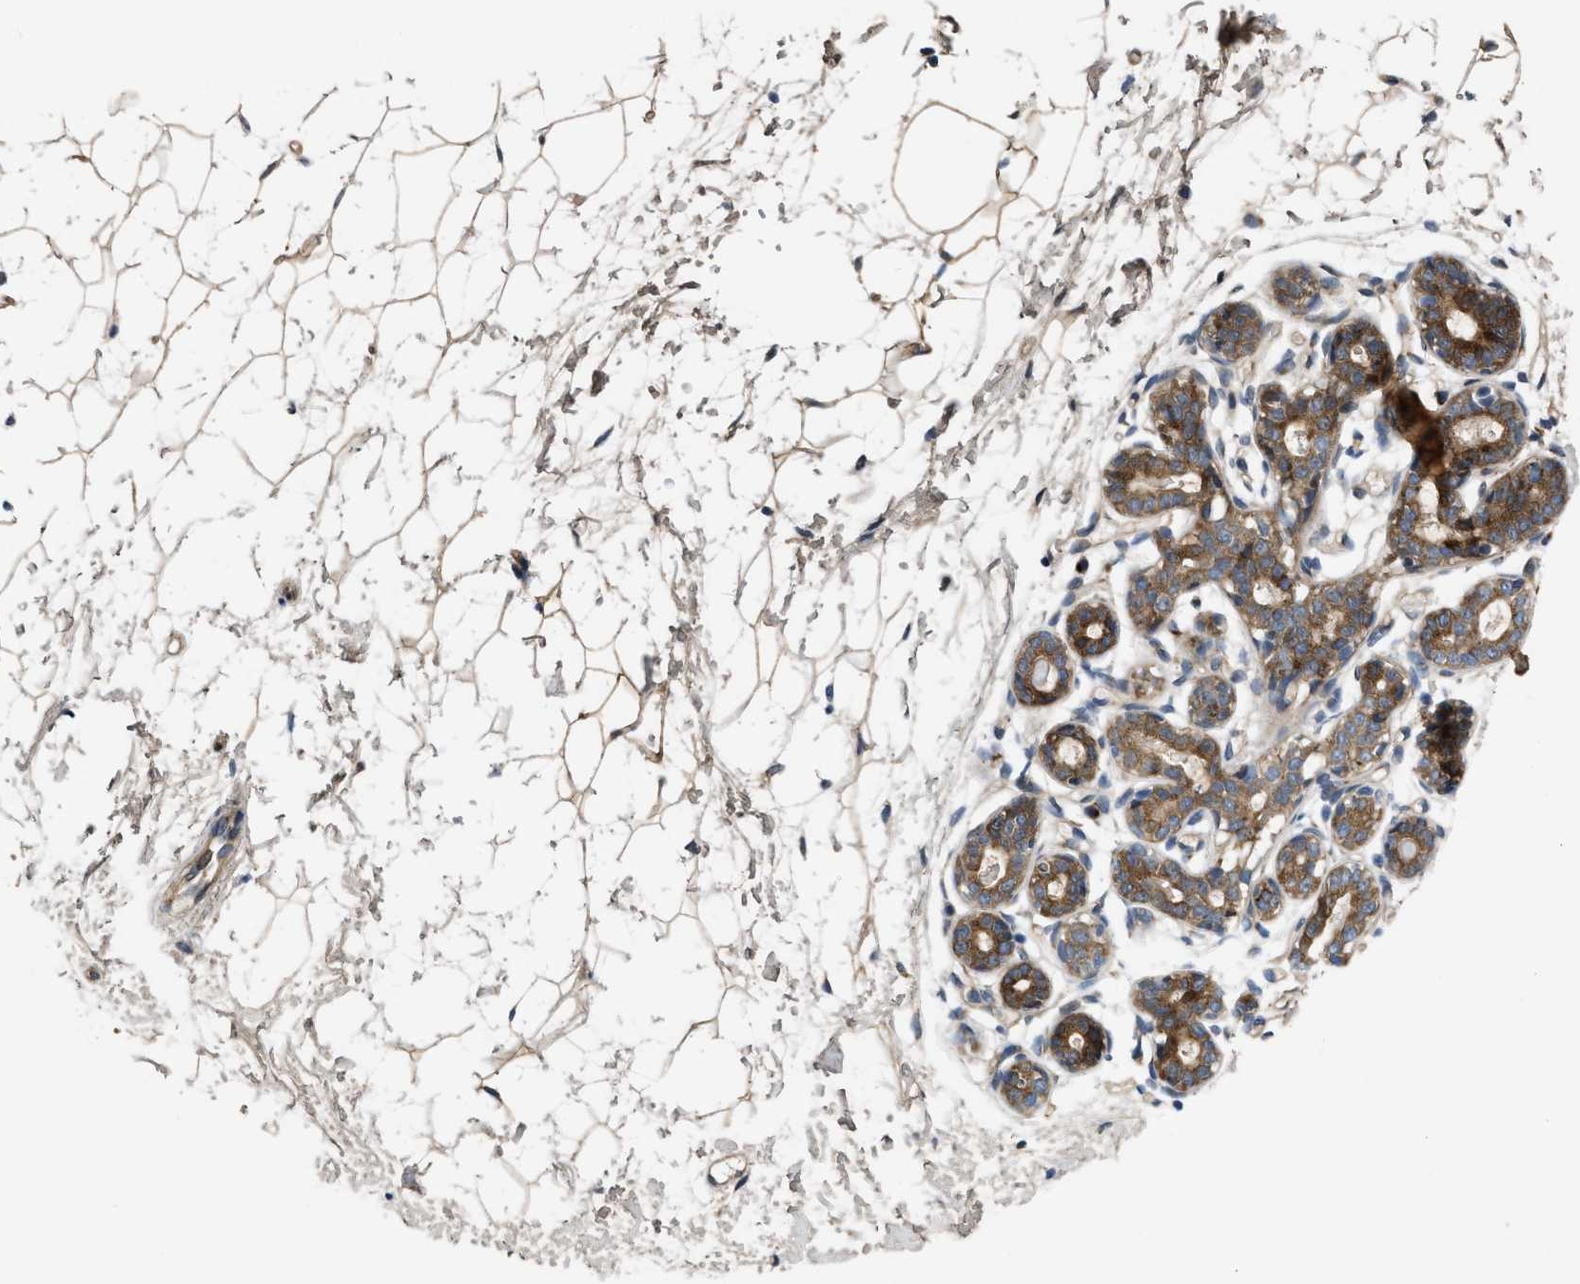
{"staining": {"intensity": "moderate", "quantity": ">75%", "location": "cytoplasmic/membranous"}, "tissue": "breast", "cell_type": "Adipocytes", "image_type": "normal", "snomed": [{"axis": "morphology", "description": "Normal tissue, NOS"}, {"axis": "topography", "description": "Breast"}], "caption": "Protein staining of normal breast shows moderate cytoplasmic/membranous staining in approximately >75% of adipocytes.", "gene": "ZNF70", "patient": {"sex": "female", "age": 22}}